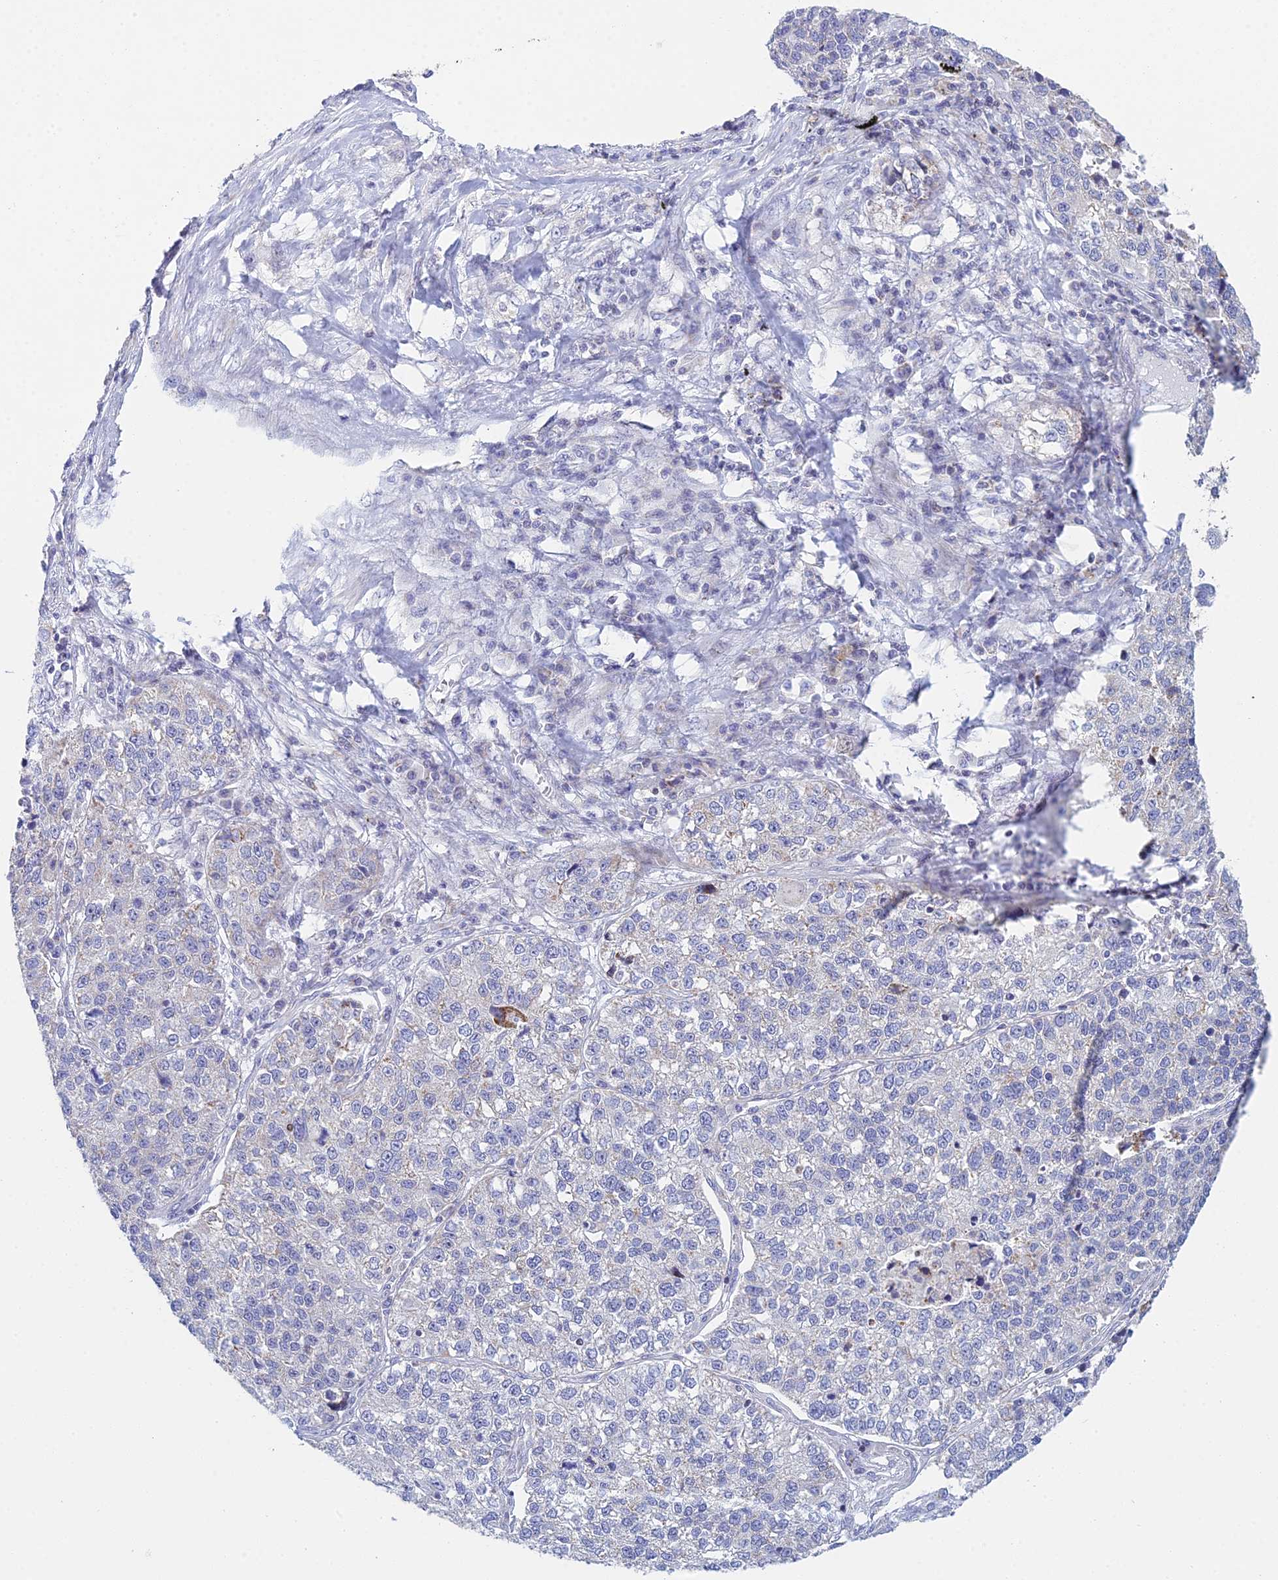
{"staining": {"intensity": "negative", "quantity": "none", "location": "none"}, "tissue": "lung cancer", "cell_type": "Tumor cells", "image_type": "cancer", "snomed": [{"axis": "morphology", "description": "Adenocarcinoma, NOS"}, {"axis": "topography", "description": "Lung"}], "caption": "Immunohistochemistry of human lung cancer shows no expression in tumor cells.", "gene": "PRR13", "patient": {"sex": "male", "age": 49}}